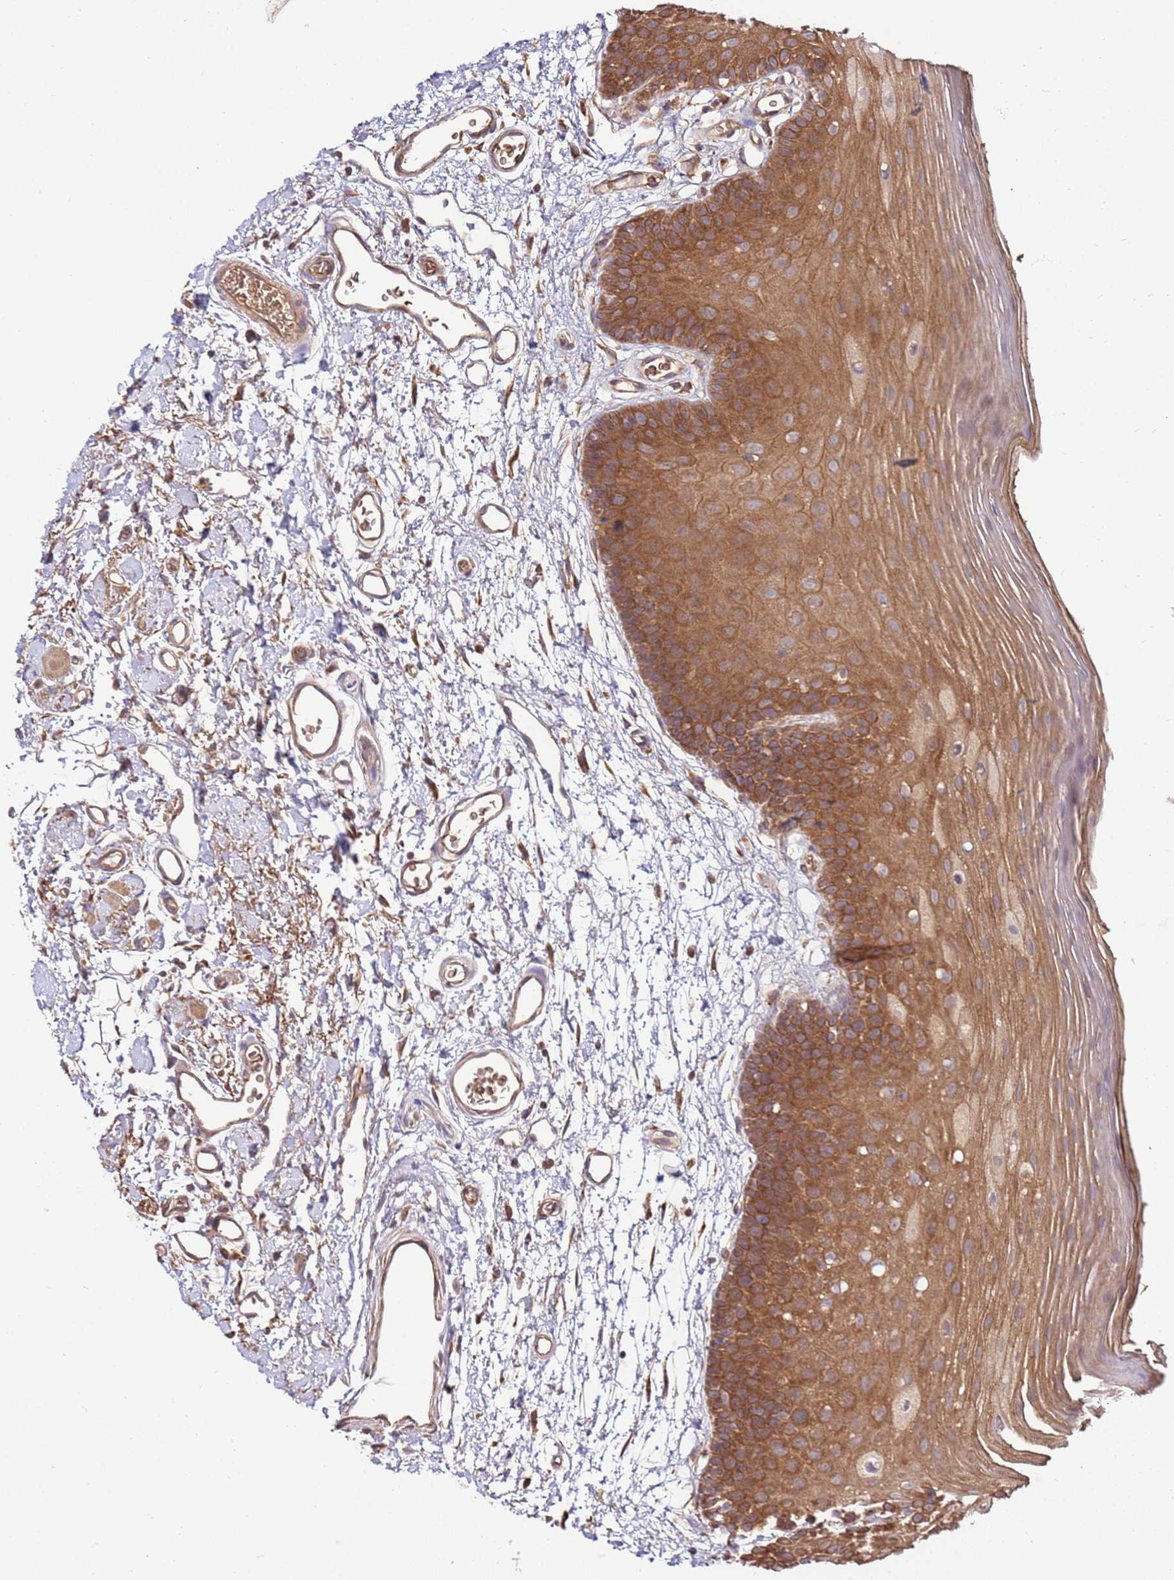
{"staining": {"intensity": "strong", "quantity": ">75%", "location": "cytoplasmic/membranous"}, "tissue": "oral mucosa", "cell_type": "Squamous epithelial cells", "image_type": "normal", "snomed": [{"axis": "morphology", "description": "Normal tissue, NOS"}, {"axis": "topography", "description": "Oral tissue"}, {"axis": "topography", "description": "Tounge, NOS"}], "caption": "Protein staining by IHC displays strong cytoplasmic/membranous positivity in approximately >75% of squamous epithelial cells in normal oral mucosa. (DAB (3,3'-diaminobenzidine) IHC with brightfield microscopy, high magnification).", "gene": "SLC44A5", "patient": {"sex": "female", "age": 81}}